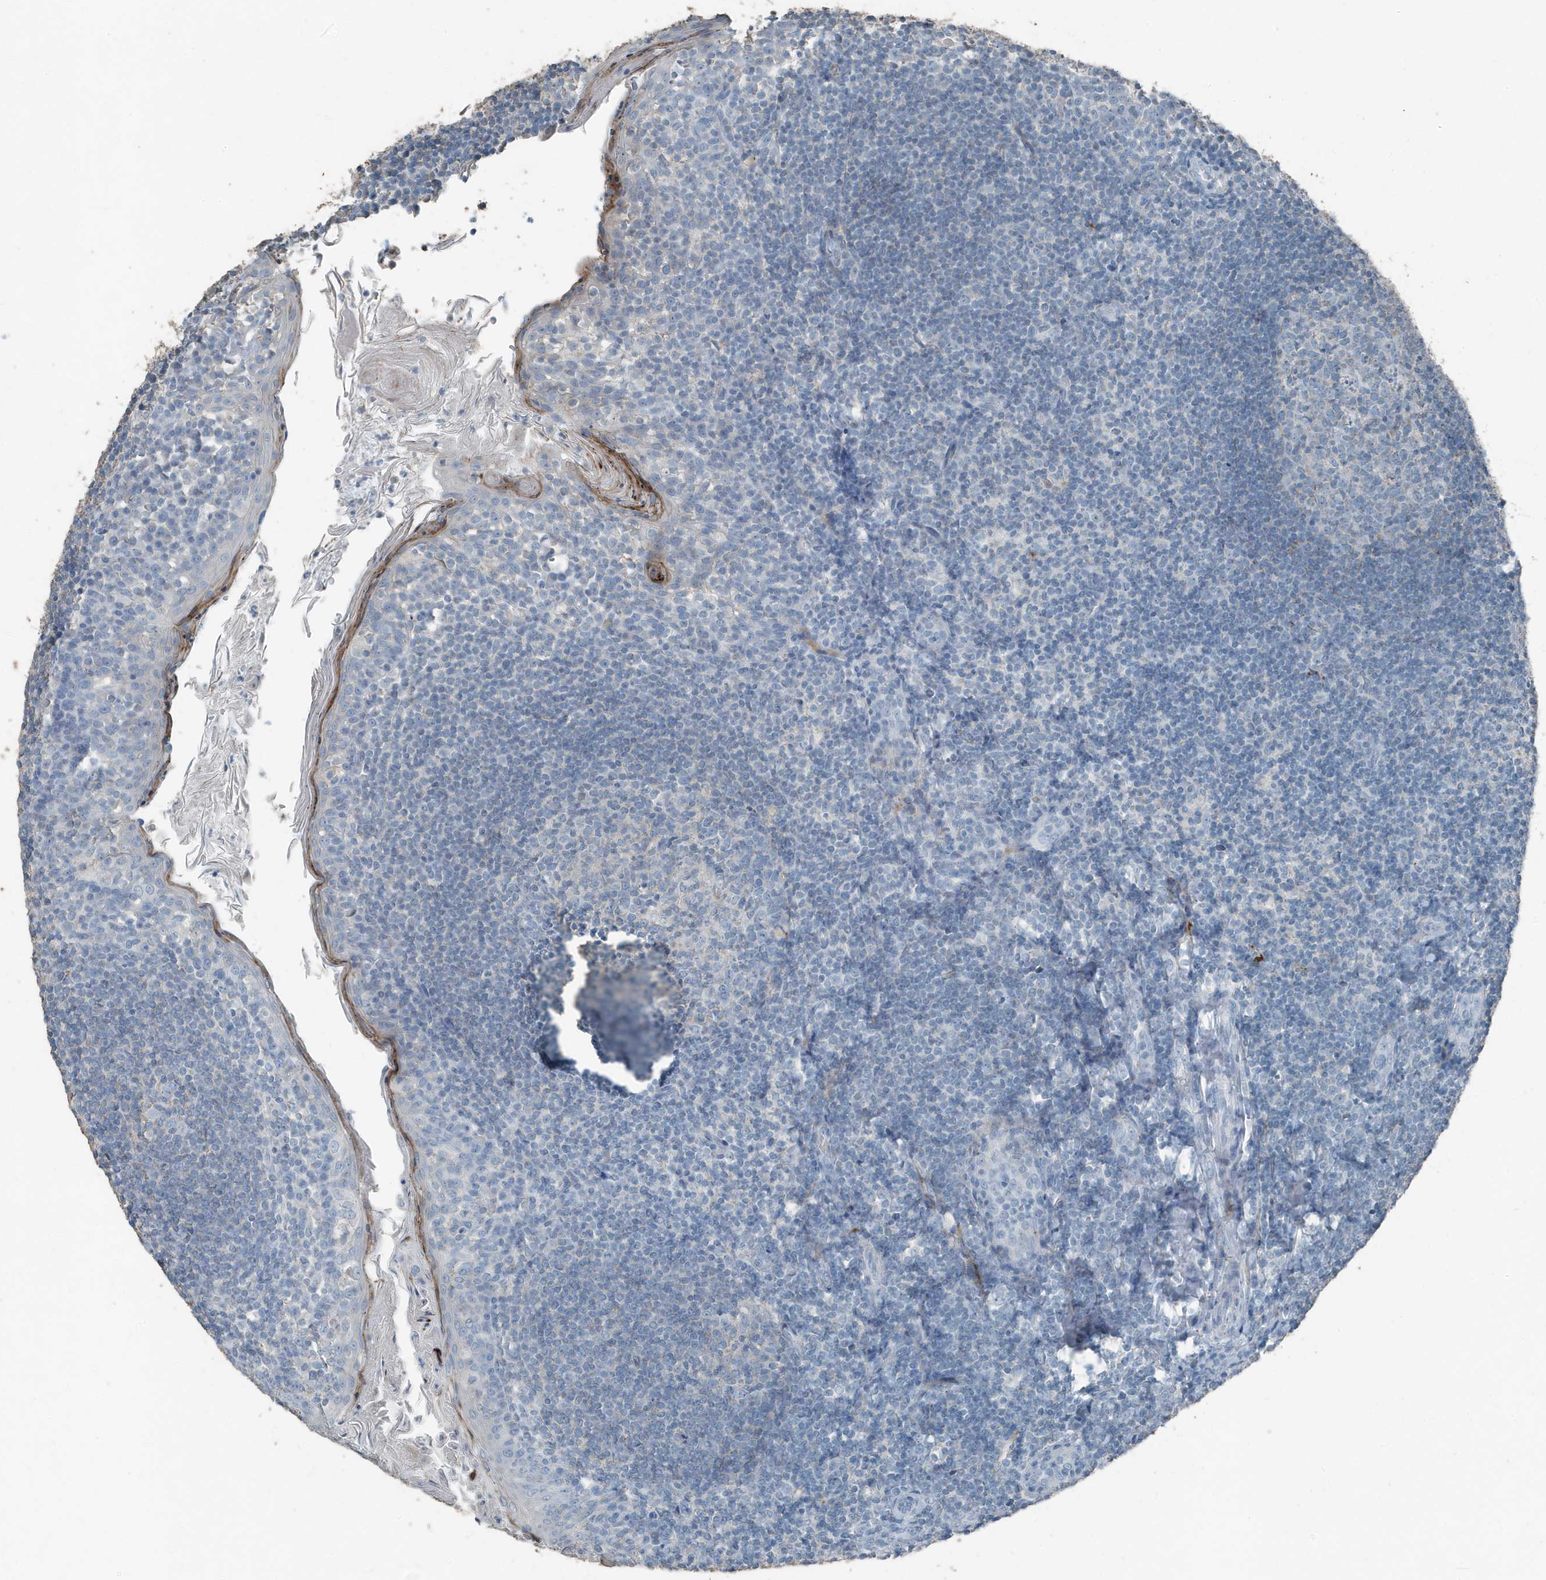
{"staining": {"intensity": "negative", "quantity": "none", "location": "none"}, "tissue": "tonsil", "cell_type": "Germinal center cells", "image_type": "normal", "snomed": [{"axis": "morphology", "description": "Normal tissue, NOS"}, {"axis": "topography", "description": "Tonsil"}], "caption": "Germinal center cells show no significant protein expression in normal tonsil. (Stains: DAB (3,3'-diaminobenzidine) IHC with hematoxylin counter stain, Microscopy: brightfield microscopy at high magnification).", "gene": "FAM162A", "patient": {"sex": "female", "age": 19}}